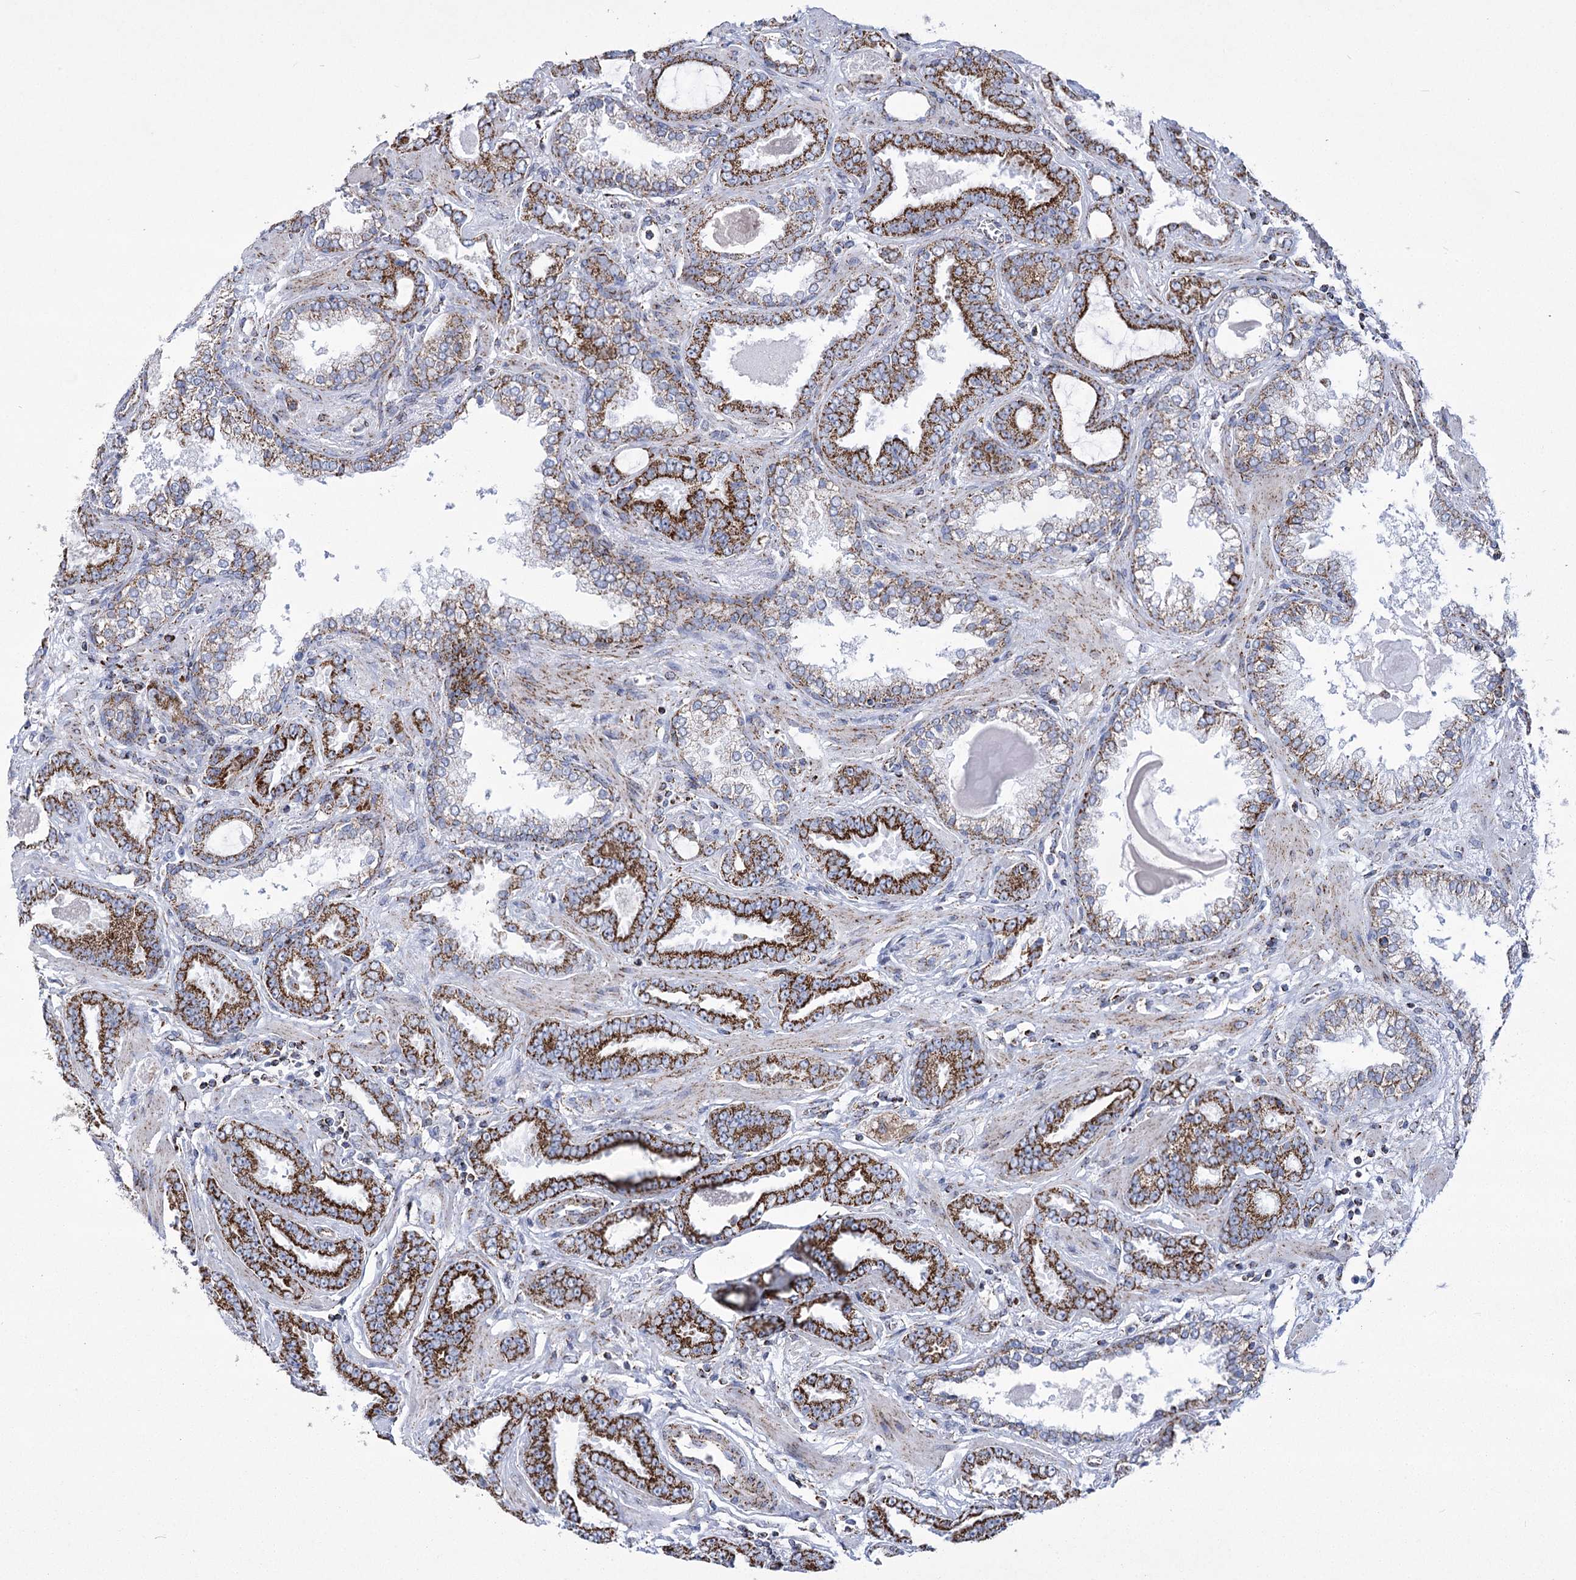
{"staining": {"intensity": "strong", "quantity": ">75%", "location": "cytoplasmic/membranous"}, "tissue": "prostate cancer", "cell_type": "Tumor cells", "image_type": "cancer", "snomed": [{"axis": "morphology", "description": "Adenocarcinoma, Low grade"}, {"axis": "topography", "description": "Prostate"}], "caption": "High-magnification brightfield microscopy of prostate cancer stained with DAB (brown) and counterstained with hematoxylin (blue). tumor cells exhibit strong cytoplasmic/membranous expression is seen in about>75% of cells.", "gene": "PDHB", "patient": {"sex": "male", "age": 60}}